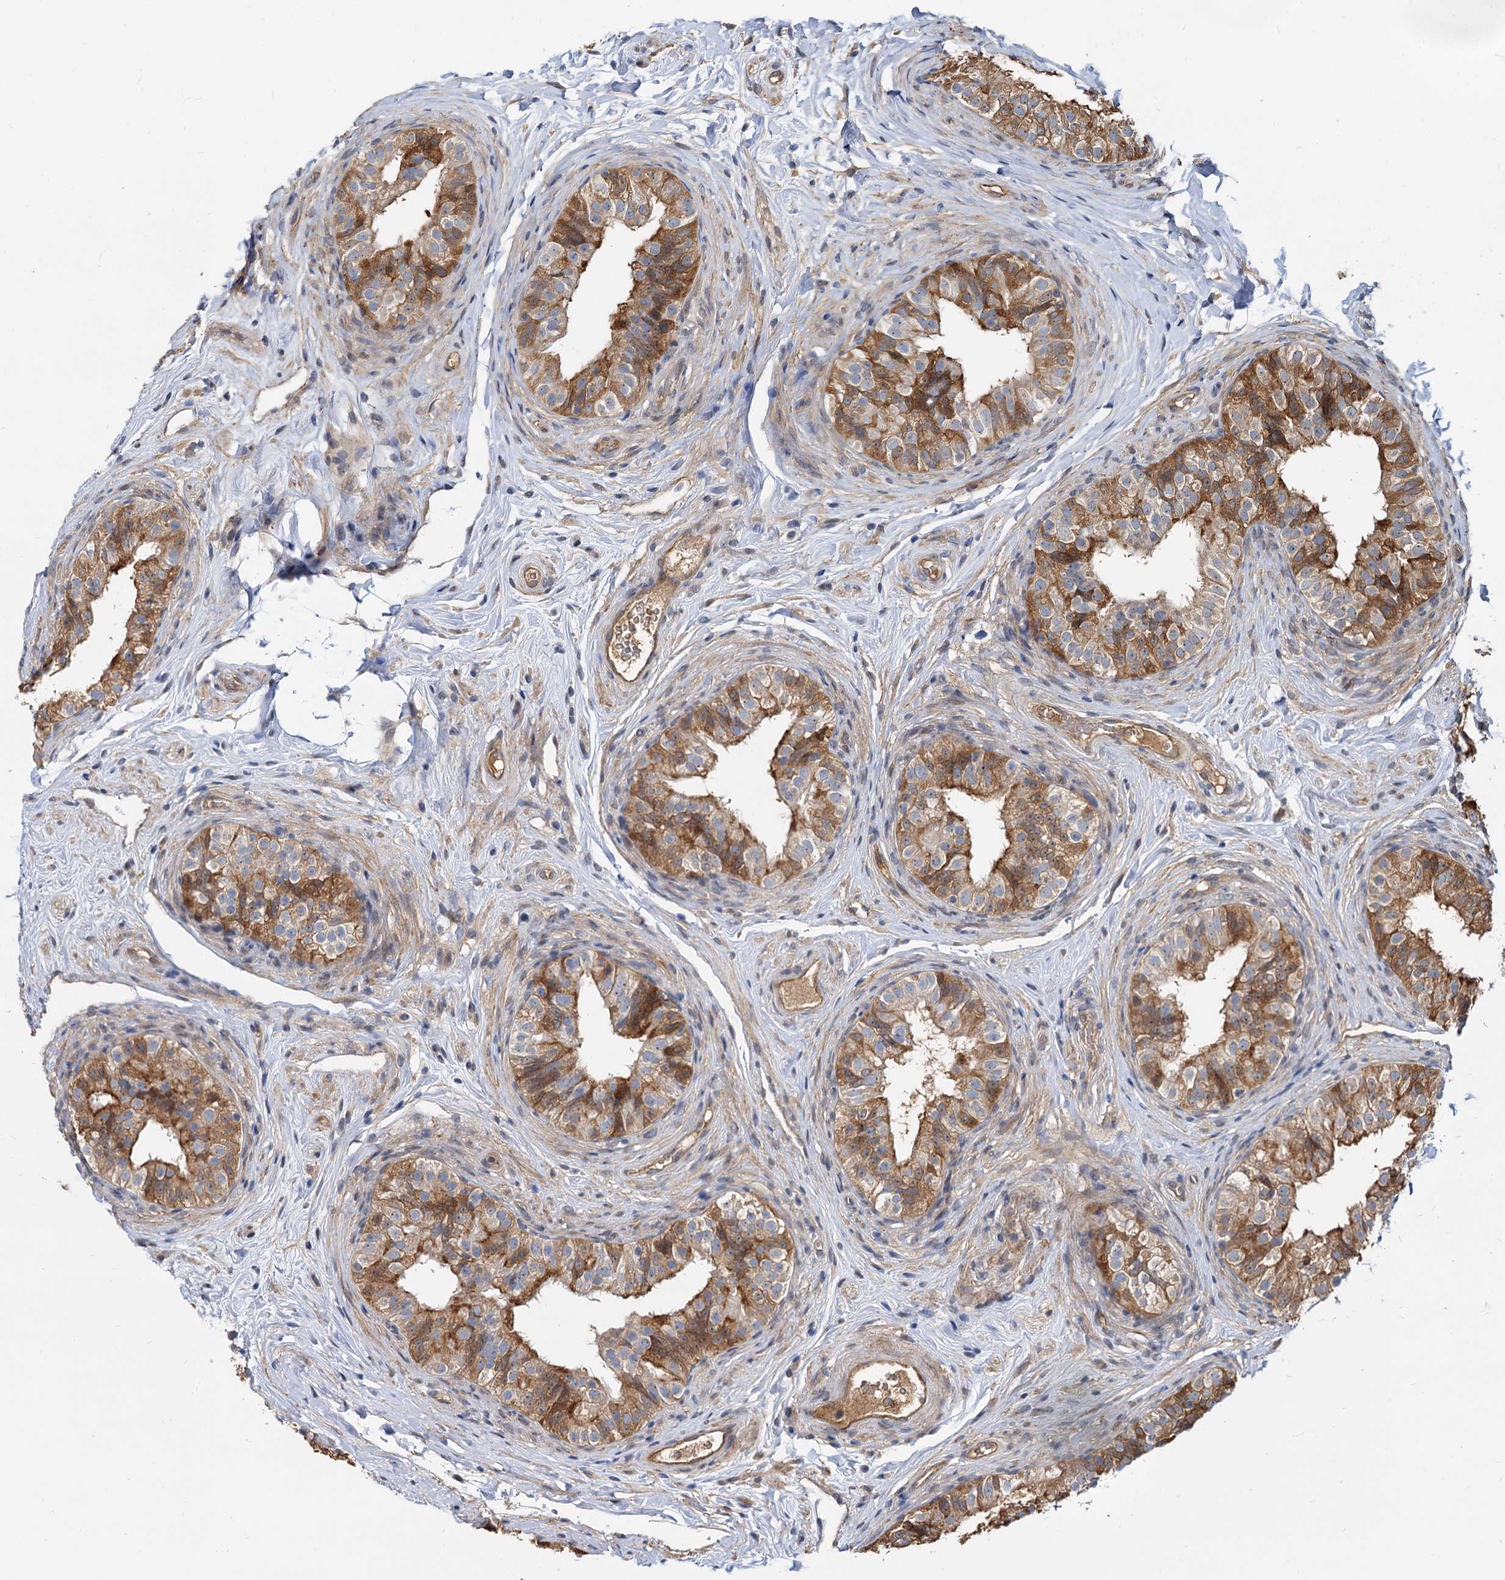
{"staining": {"intensity": "moderate", "quantity": ">75%", "location": "cytoplasmic/membranous"}, "tissue": "epididymis", "cell_type": "Glandular cells", "image_type": "normal", "snomed": [{"axis": "morphology", "description": "Normal tissue, NOS"}, {"axis": "topography", "description": "Epididymis"}], "caption": "Immunohistochemical staining of unremarkable epididymis demonstrates >75% levels of moderate cytoplasmic/membranous protein positivity in about >75% of glandular cells.", "gene": "SNX15", "patient": {"sex": "male", "age": 49}}